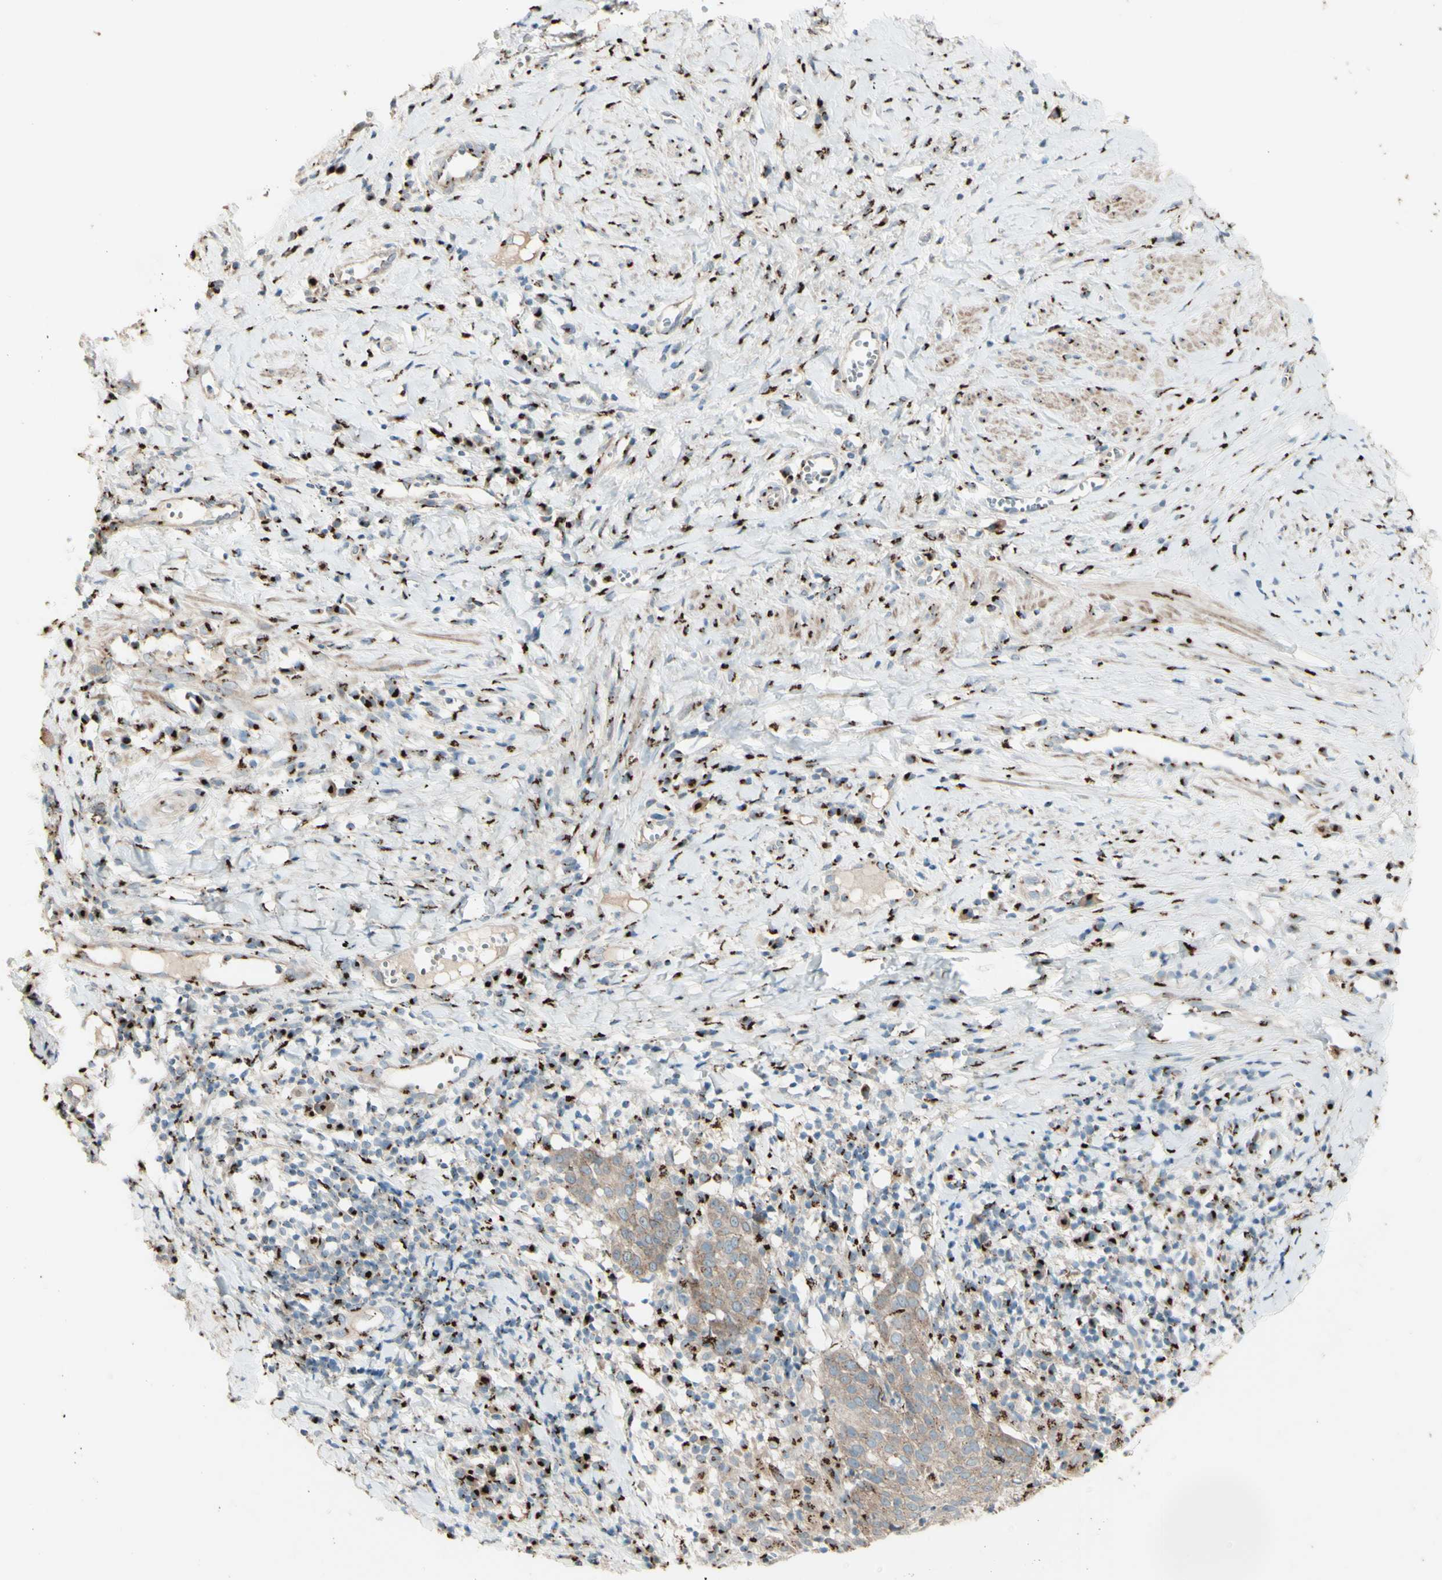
{"staining": {"intensity": "weak", "quantity": ">75%", "location": "cytoplasmic/membranous"}, "tissue": "cervical cancer", "cell_type": "Tumor cells", "image_type": "cancer", "snomed": [{"axis": "morphology", "description": "Squamous cell carcinoma, NOS"}, {"axis": "topography", "description": "Cervix"}], "caption": "Protein staining of cervical cancer (squamous cell carcinoma) tissue reveals weak cytoplasmic/membranous staining in about >75% of tumor cells.", "gene": "BPNT2", "patient": {"sex": "female", "age": 40}}